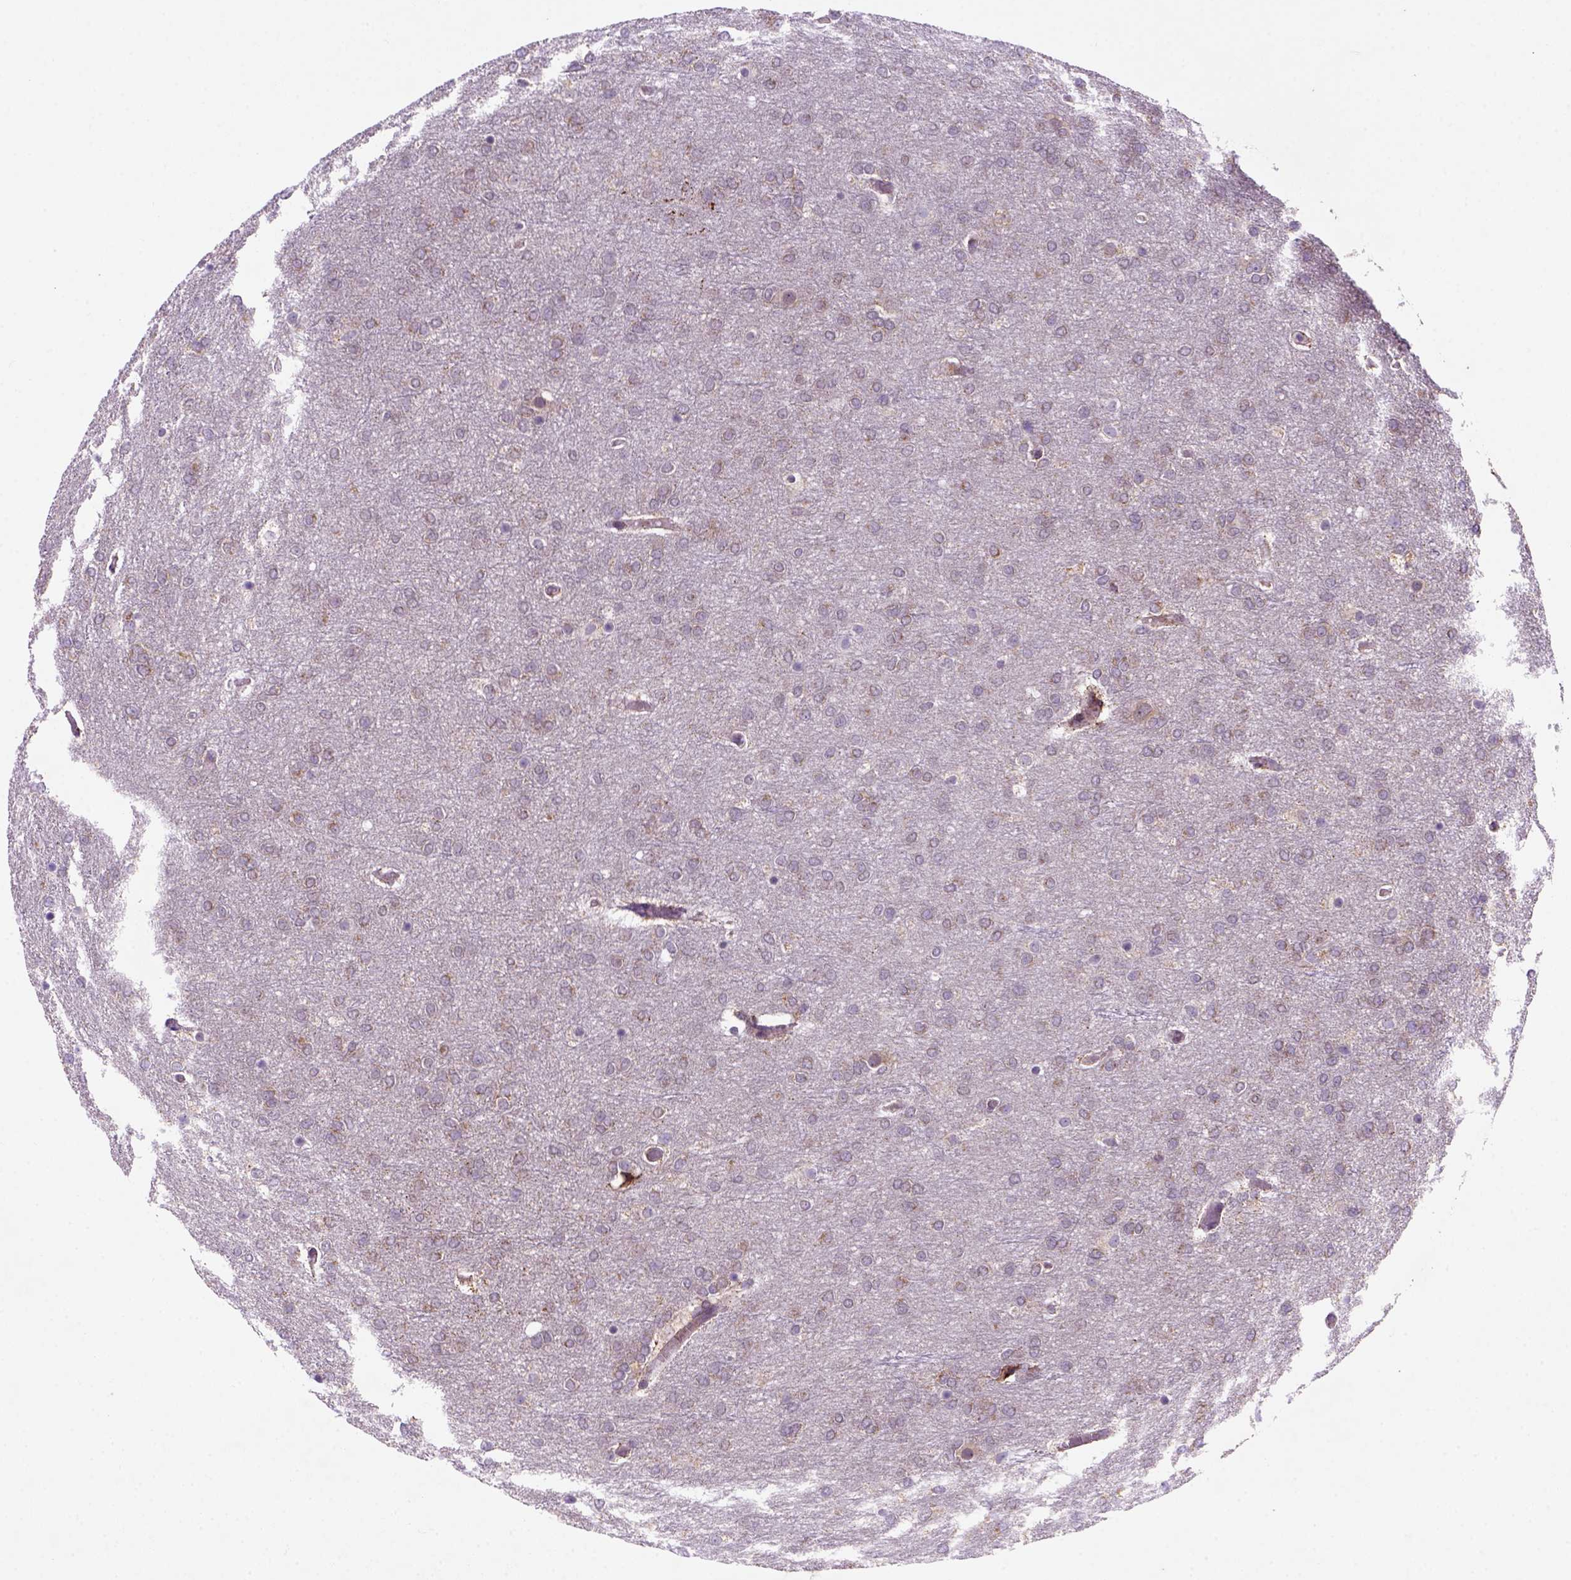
{"staining": {"intensity": "moderate", "quantity": ">75%", "location": "cytoplasmic/membranous"}, "tissue": "glioma", "cell_type": "Tumor cells", "image_type": "cancer", "snomed": [{"axis": "morphology", "description": "Glioma, malignant, High grade"}, {"axis": "topography", "description": "Brain"}], "caption": "A brown stain highlights moderate cytoplasmic/membranous positivity of a protein in human glioma tumor cells.", "gene": "FZD7", "patient": {"sex": "female", "age": 61}}